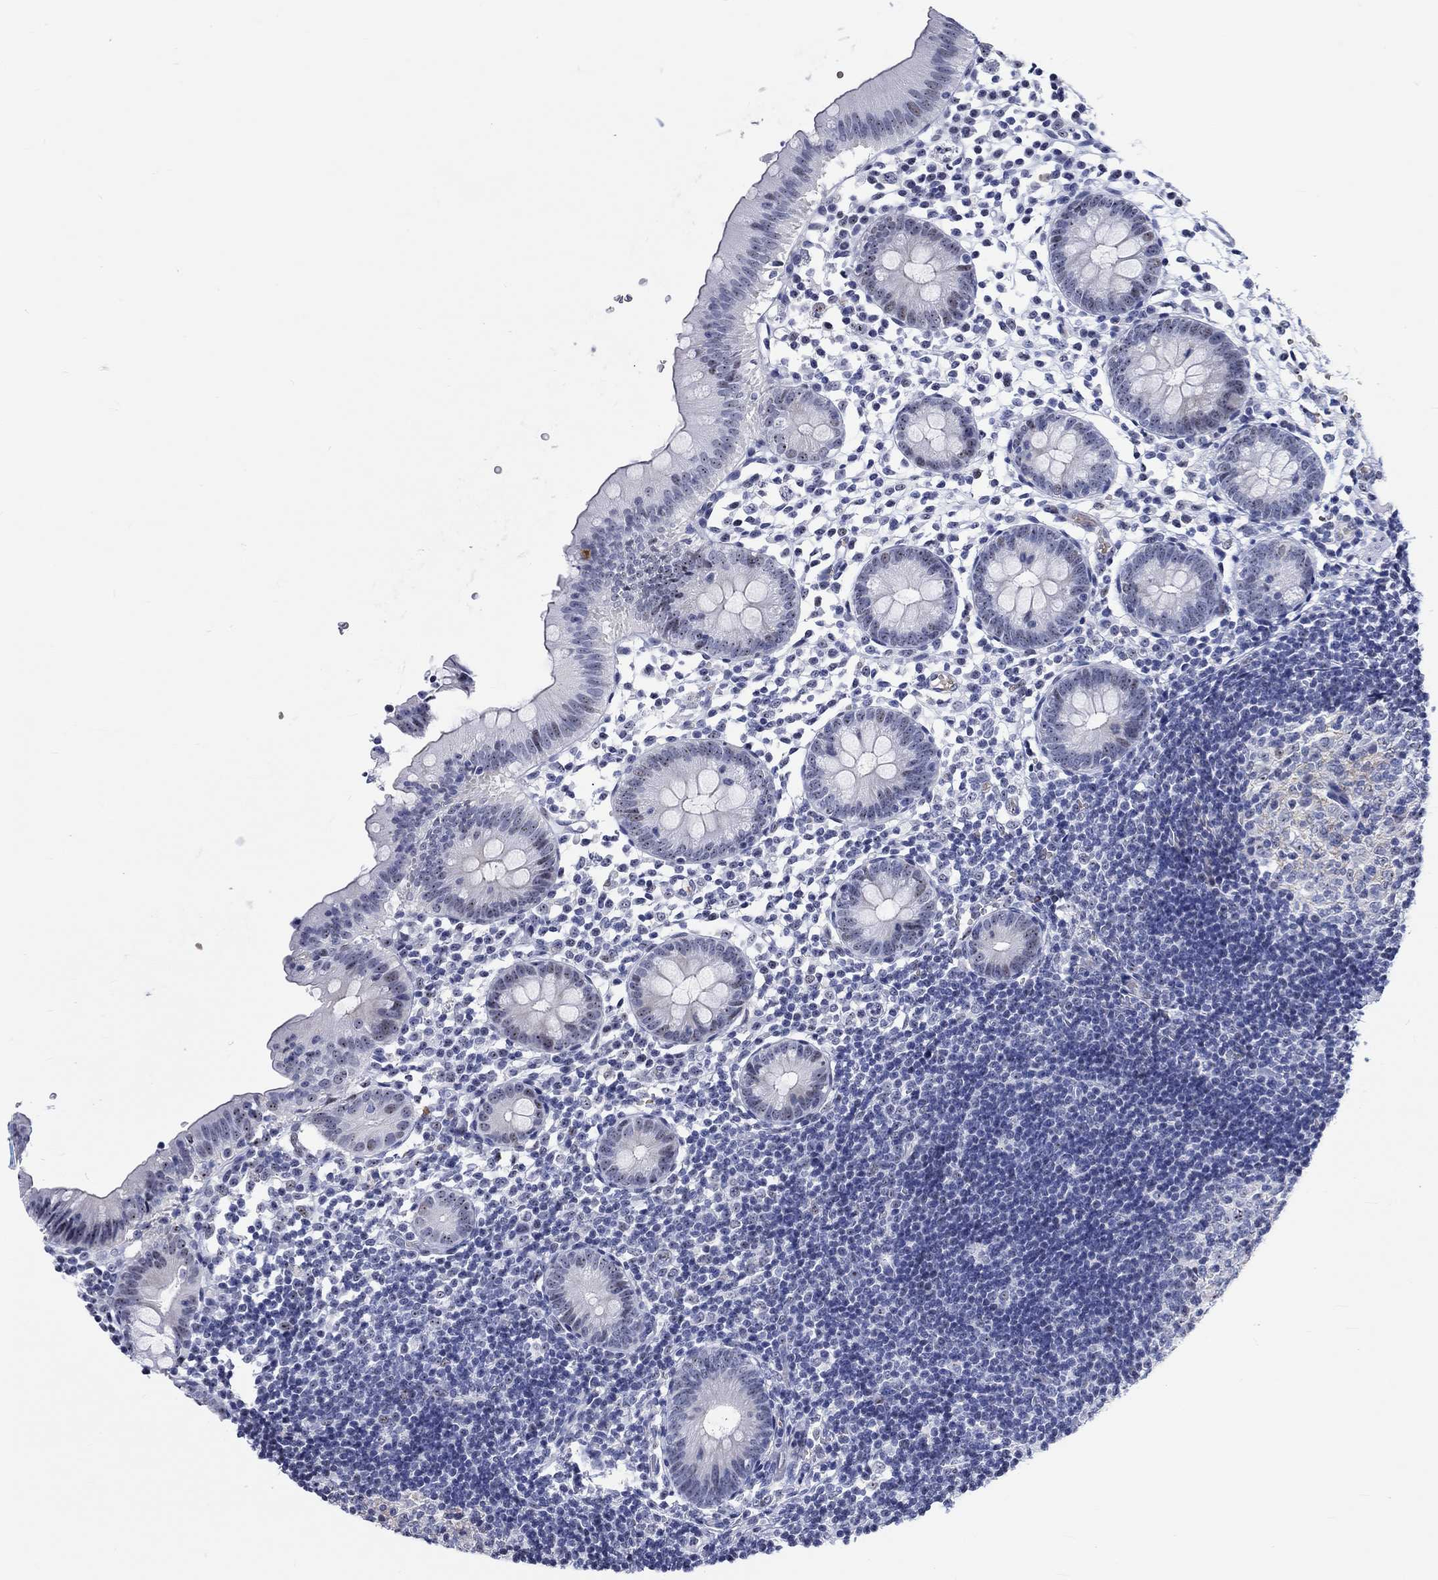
{"staining": {"intensity": "moderate", "quantity": "25%-75%", "location": "nuclear"}, "tissue": "appendix", "cell_type": "Glandular cells", "image_type": "normal", "snomed": [{"axis": "morphology", "description": "Normal tissue, NOS"}, {"axis": "topography", "description": "Appendix"}], "caption": "A high-resolution micrograph shows immunohistochemistry (IHC) staining of unremarkable appendix, which displays moderate nuclear staining in about 25%-75% of glandular cells.", "gene": "ZNF446", "patient": {"sex": "female", "age": 40}}